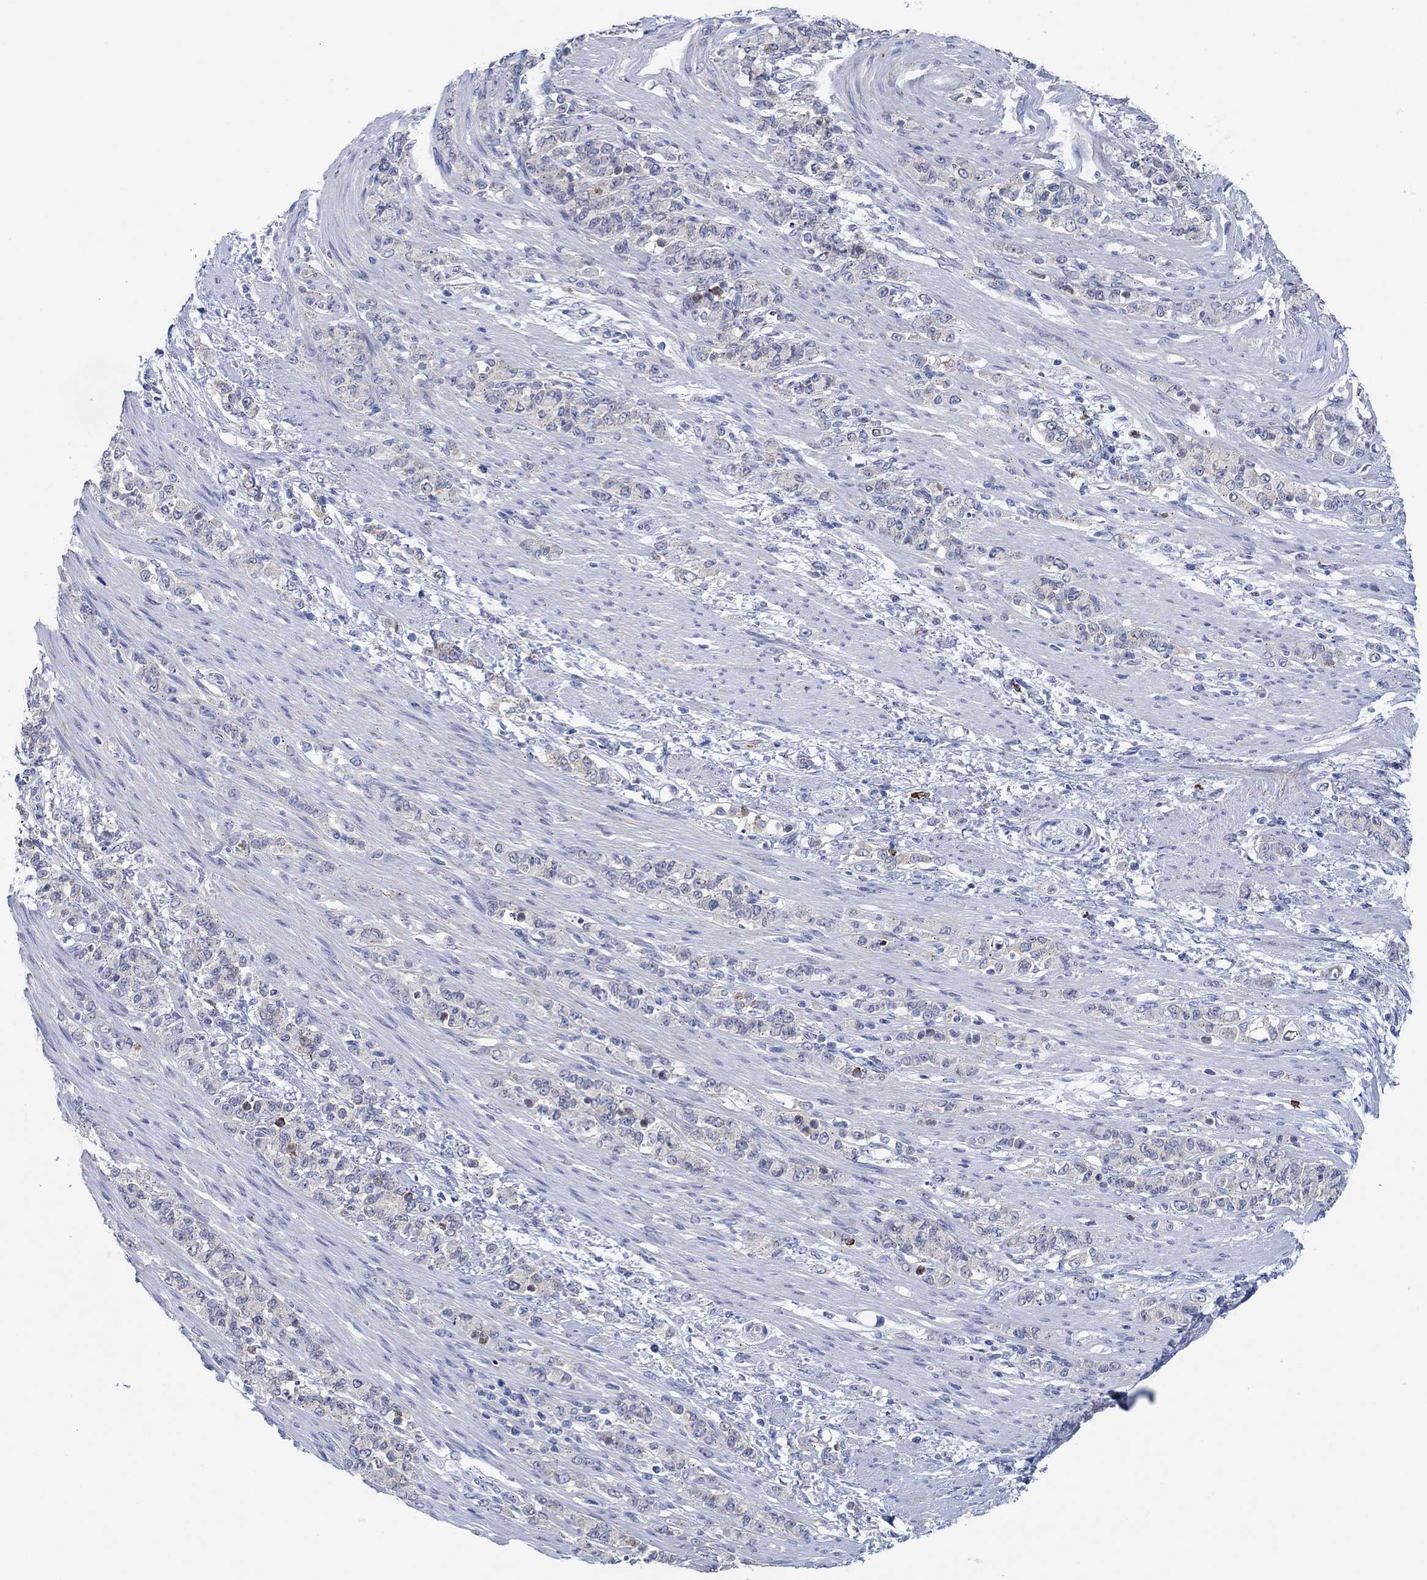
{"staining": {"intensity": "negative", "quantity": "none", "location": "none"}, "tissue": "stomach cancer", "cell_type": "Tumor cells", "image_type": "cancer", "snomed": [{"axis": "morphology", "description": "Normal tissue, NOS"}, {"axis": "morphology", "description": "Adenocarcinoma, NOS"}, {"axis": "topography", "description": "Stomach"}], "caption": "Tumor cells are negative for protein expression in human adenocarcinoma (stomach).", "gene": "CPM", "patient": {"sex": "female", "age": 79}}